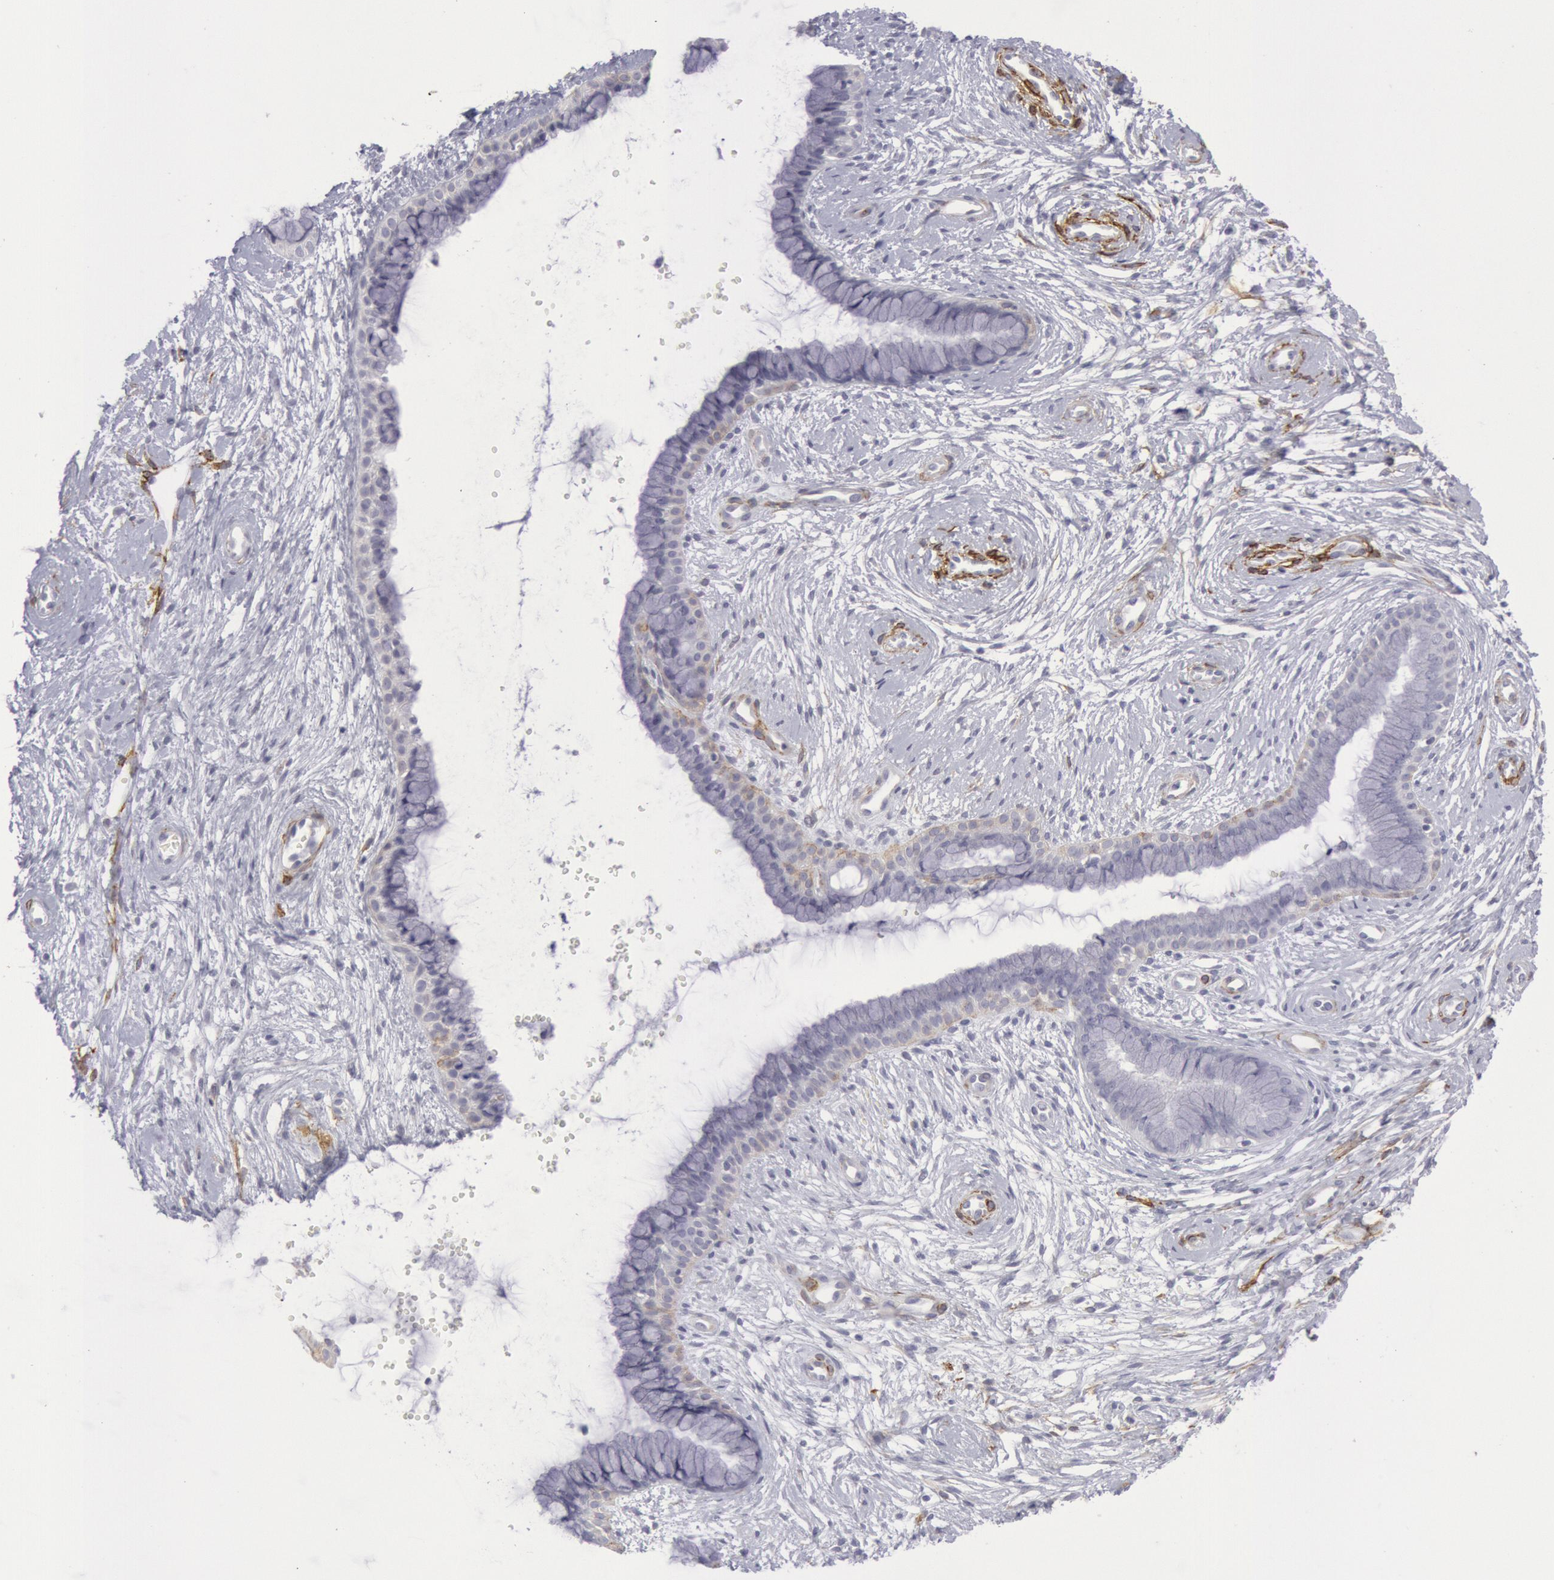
{"staining": {"intensity": "negative", "quantity": "none", "location": "none"}, "tissue": "cervix", "cell_type": "Glandular cells", "image_type": "normal", "snomed": [{"axis": "morphology", "description": "Normal tissue, NOS"}, {"axis": "topography", "description": "Cervix"}], "caption": "This is an immunohistochemistry (IHC) micrograph of benign cervix. There is no staining in glandular cells.", "gene": "CDH13", "patient": {"sex": "female", "age": 39}}